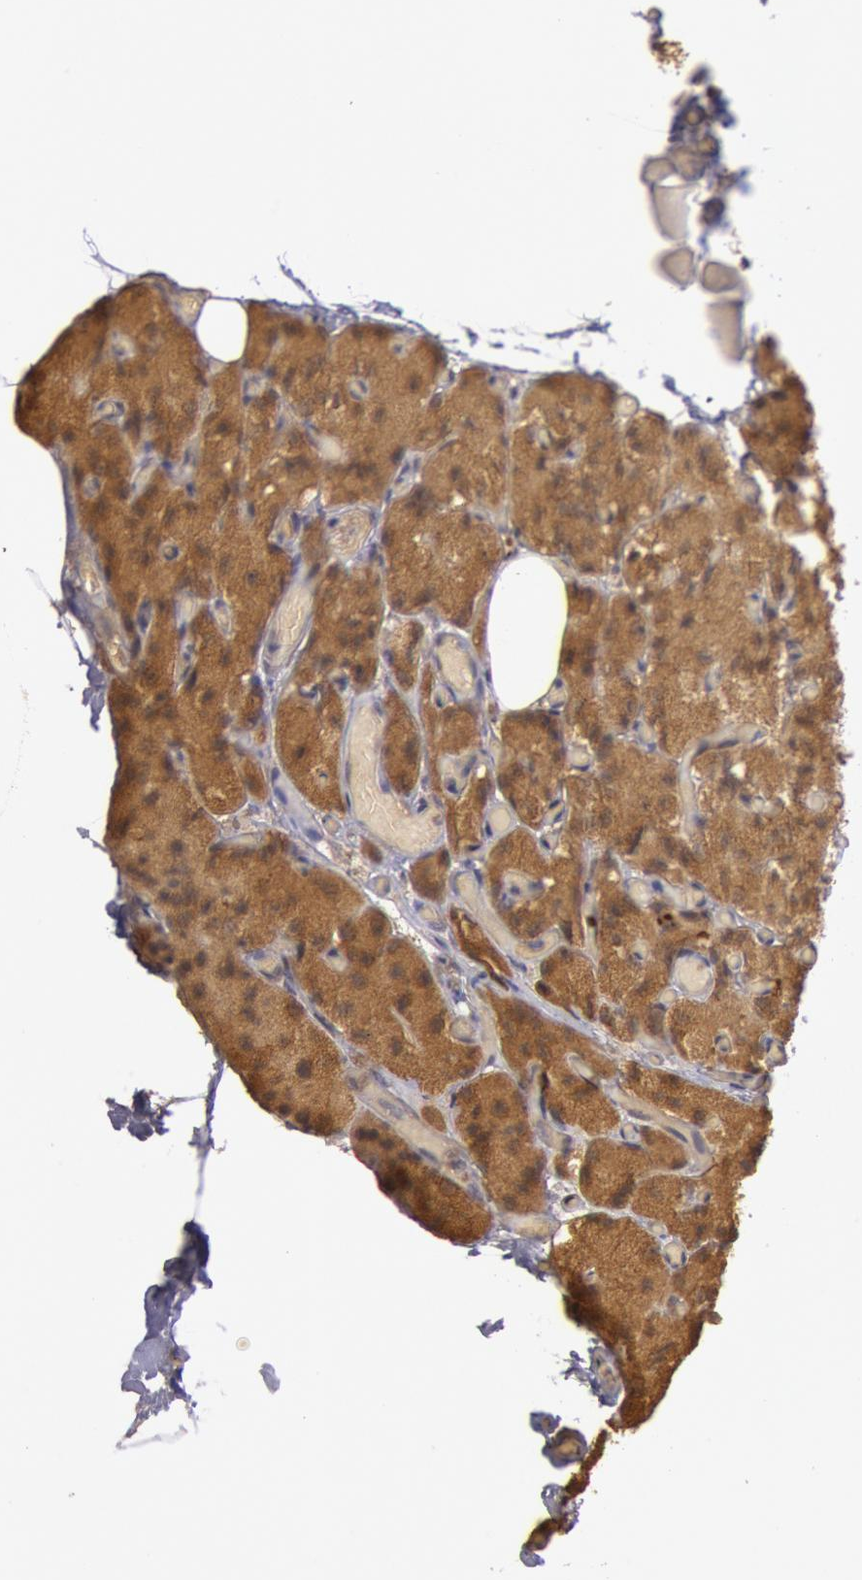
{"staining": {"intensity": "moderate", "quantity": ">75%", "location": "cytoplasmic/membranous"}, "tissue": "parathyroid gland", "cell_type": "Glandular cells", "image_type": "normal", "snomed": [{"axis": "morphology", "description": "Normal tissue, NOS"}, {"axis": "topography", "description": "Skeletal muscle"}, {"axis": "topography", "description": "Parathyroid gland"}], "caption": "IHC photomicrograph of benign parathyroid gland stained for a protein (brown), which demonstrates medium levels of moderate cytoplasmic/membranous positivity in about >75% of glandular cells.", "gene": "USP14", "patient": {"sex": "female", "age": 37}}